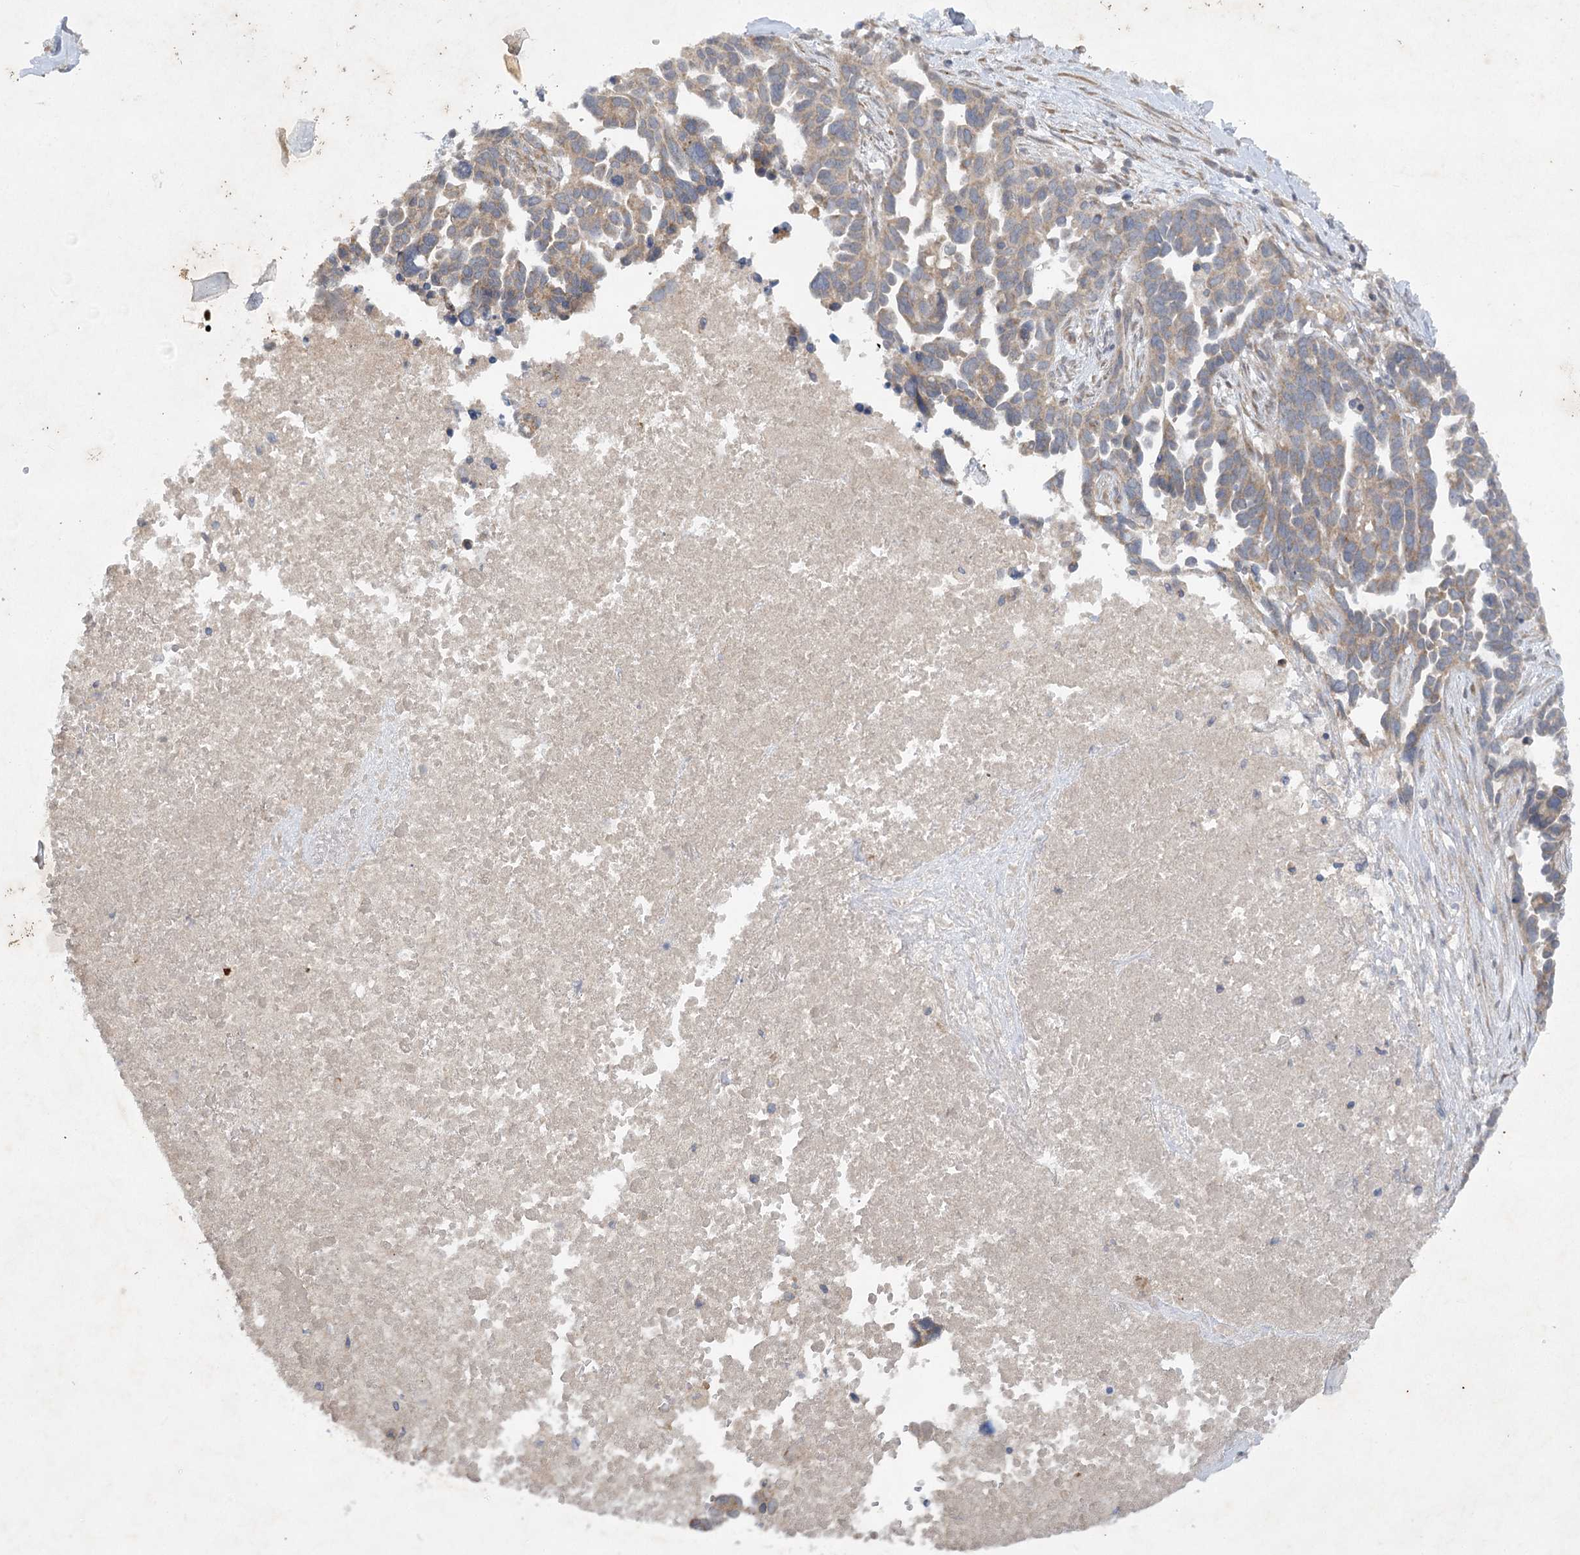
{"staining": {"intensity": "weak", "quantity": ">75%", "location": "cytoplasmic/membranous"}, "tissue": "ovarian cancer", "cell_type": "Tumor cells", "image_type": "cancer", "snomed": [{"axis": "morphology", "description": "Cystadenocarcinoma, serous, NOS"}, {"axis": "topography", "description": "Ovary"}], "caption": "The immunohistochemical stain highlights weak cytoplasmic/membranous expression in tumor cells of serous cystadenocarcinoma (ovarian) tissue.", "gene": "TRAF3IP1", "patient": {"sex": "female", "age": 54}}